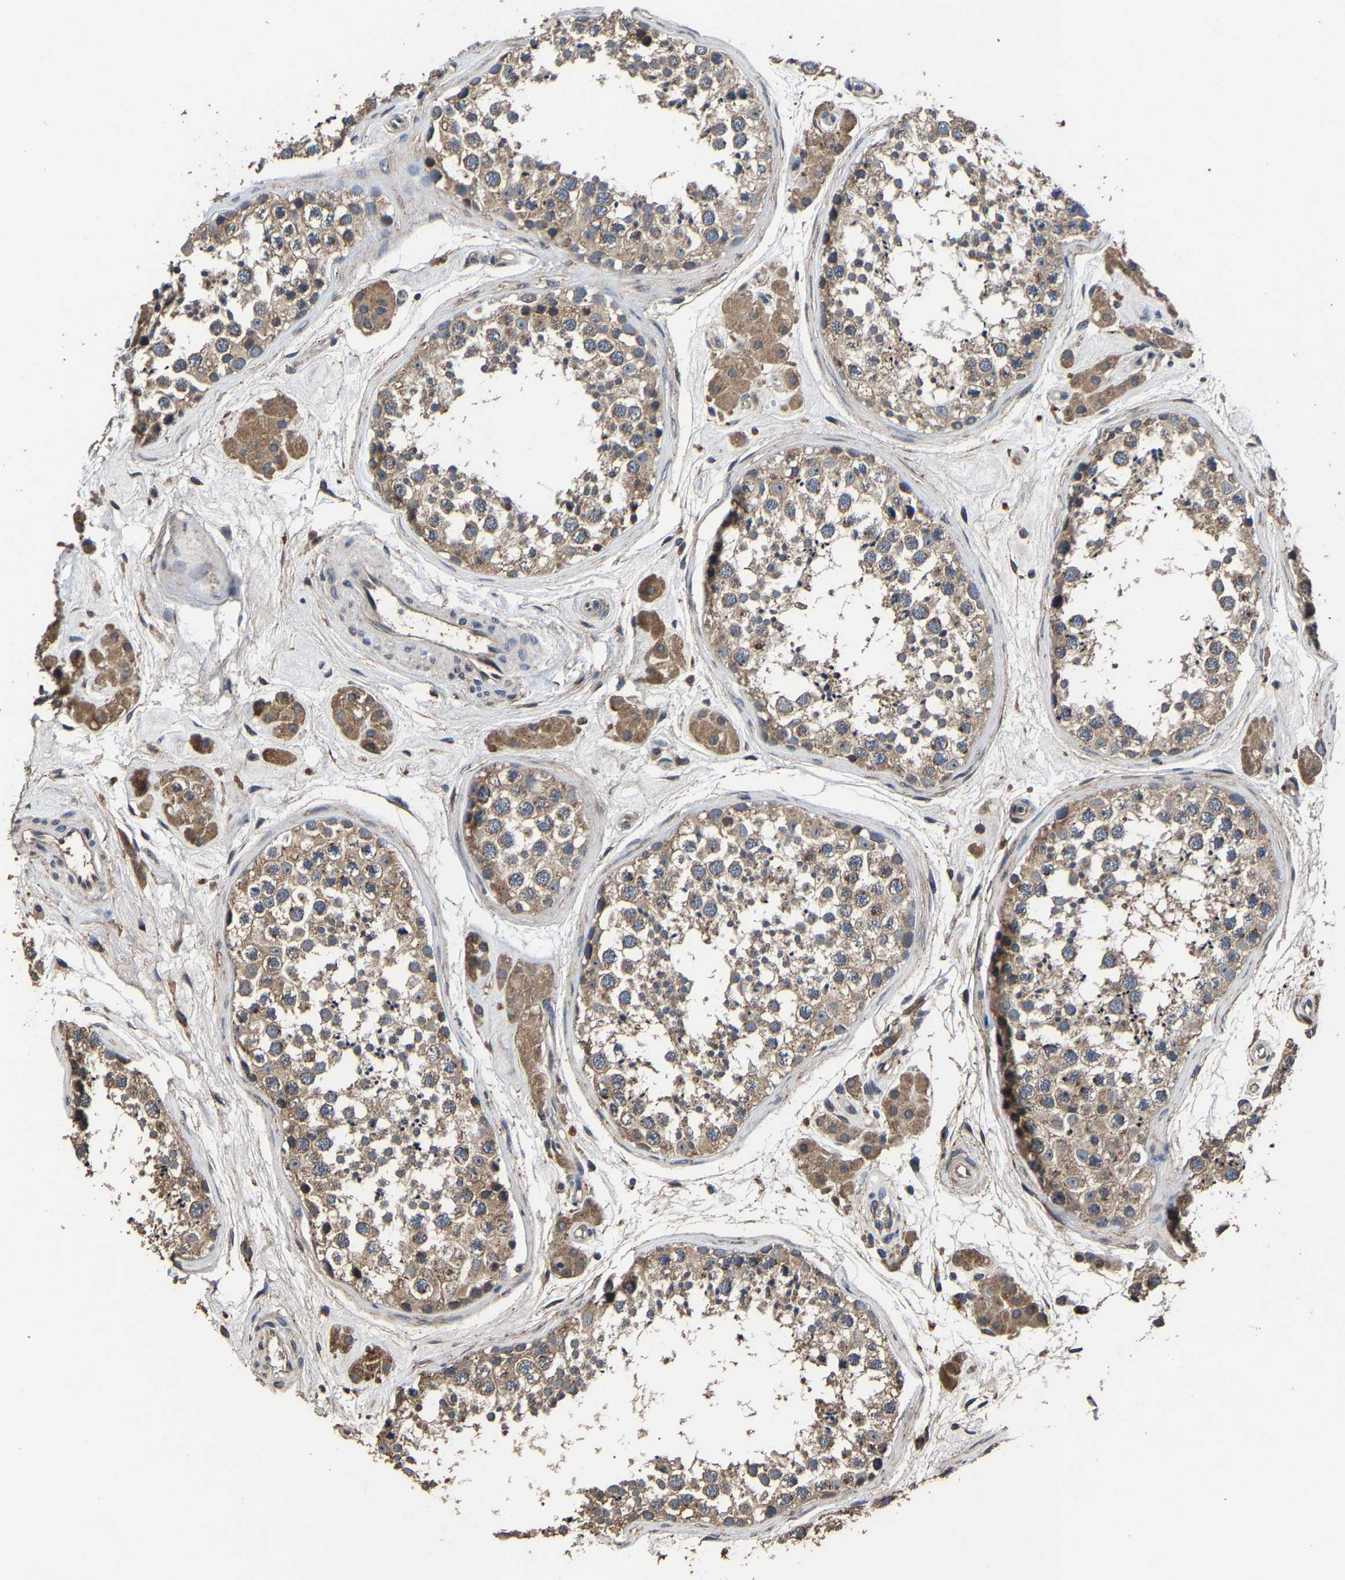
{"staining": {"intensity": "moderate", "quantity": ">75%", "location": "cytoplasmic/membranous"}, "tissue": "testis", "cell_type": "Cells in seminiferous ducts", "image_type": "normal", "snomed": [{"axis": "morphology", "description": "Normal tissue, NOS"}, {"axis": "topography", "description": "Testis"}], "caption": "Immunohistochemical staining of benign testis reveals moderate cytoplasmic/membranous protein expression in about >75% of cells in seminiferous ducts.", "gene": "EBAG9", "patient": {"sex": "male", "age": 56}}